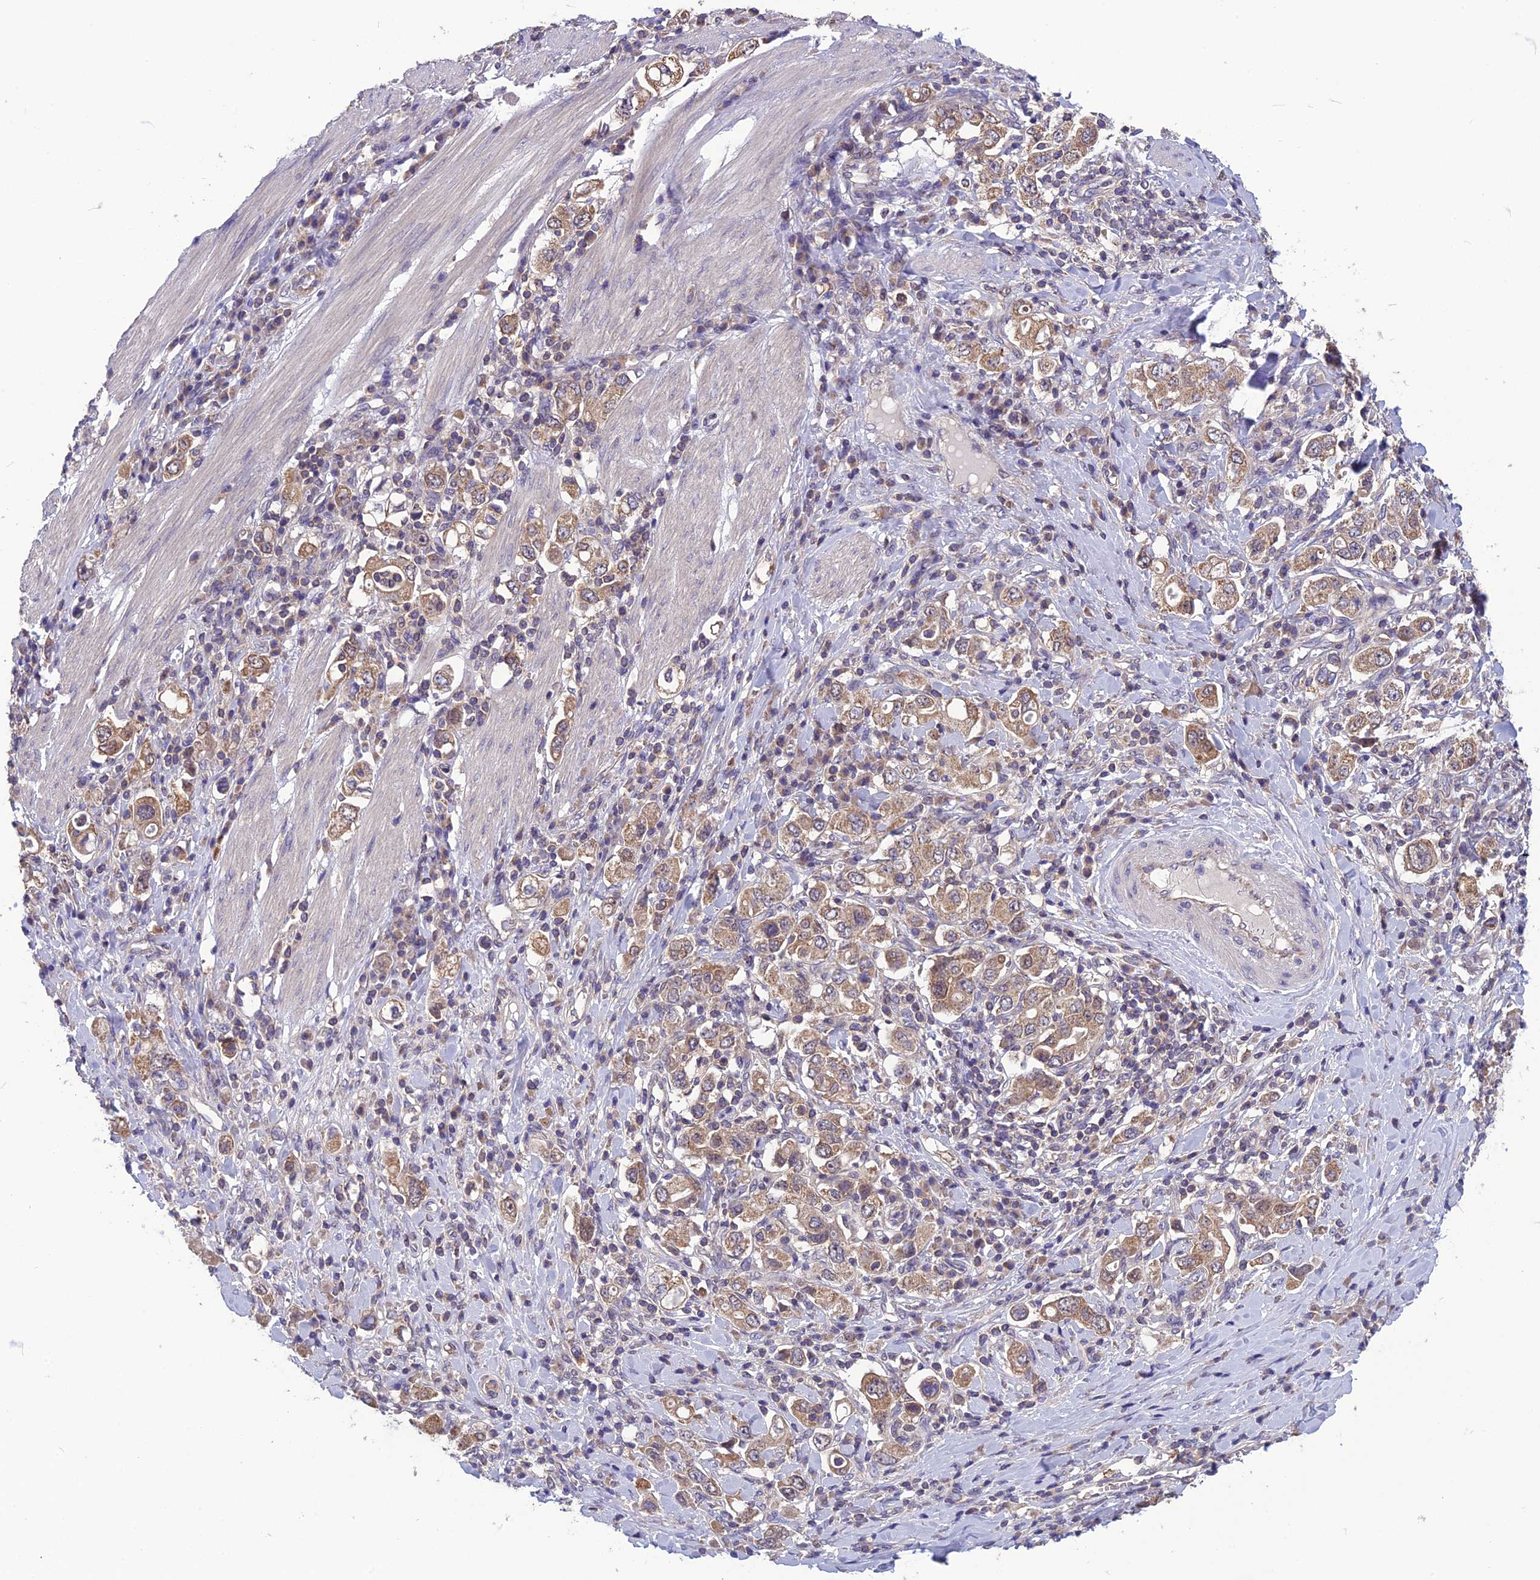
{"staining": {"intensity": "moderate", "quantity": ">75%", "location": "cytoplasmic/membranous"}, "tissue": "stomach cancer", "cell_type": "Tumor cells", "image_type": "cancer", "snomed": [{"axis": "morphology", "description": "Adenocarcinoma, NOS"}, {"axis": "topography", "description": "Stomach, upper"}], "caption": "Adenocarcinoma (stomach) stained with immunohistochemistry (IHC) reveals moderate cytoplasmic/membranous expression in about >75% of tumor cells. (DAB (3,3'-diaminobenzidine) IHC, brown staining for protein, blue staining for nuclei).", "gene": "PSMF1", "patient": {"sex": "male", "age": 62}}